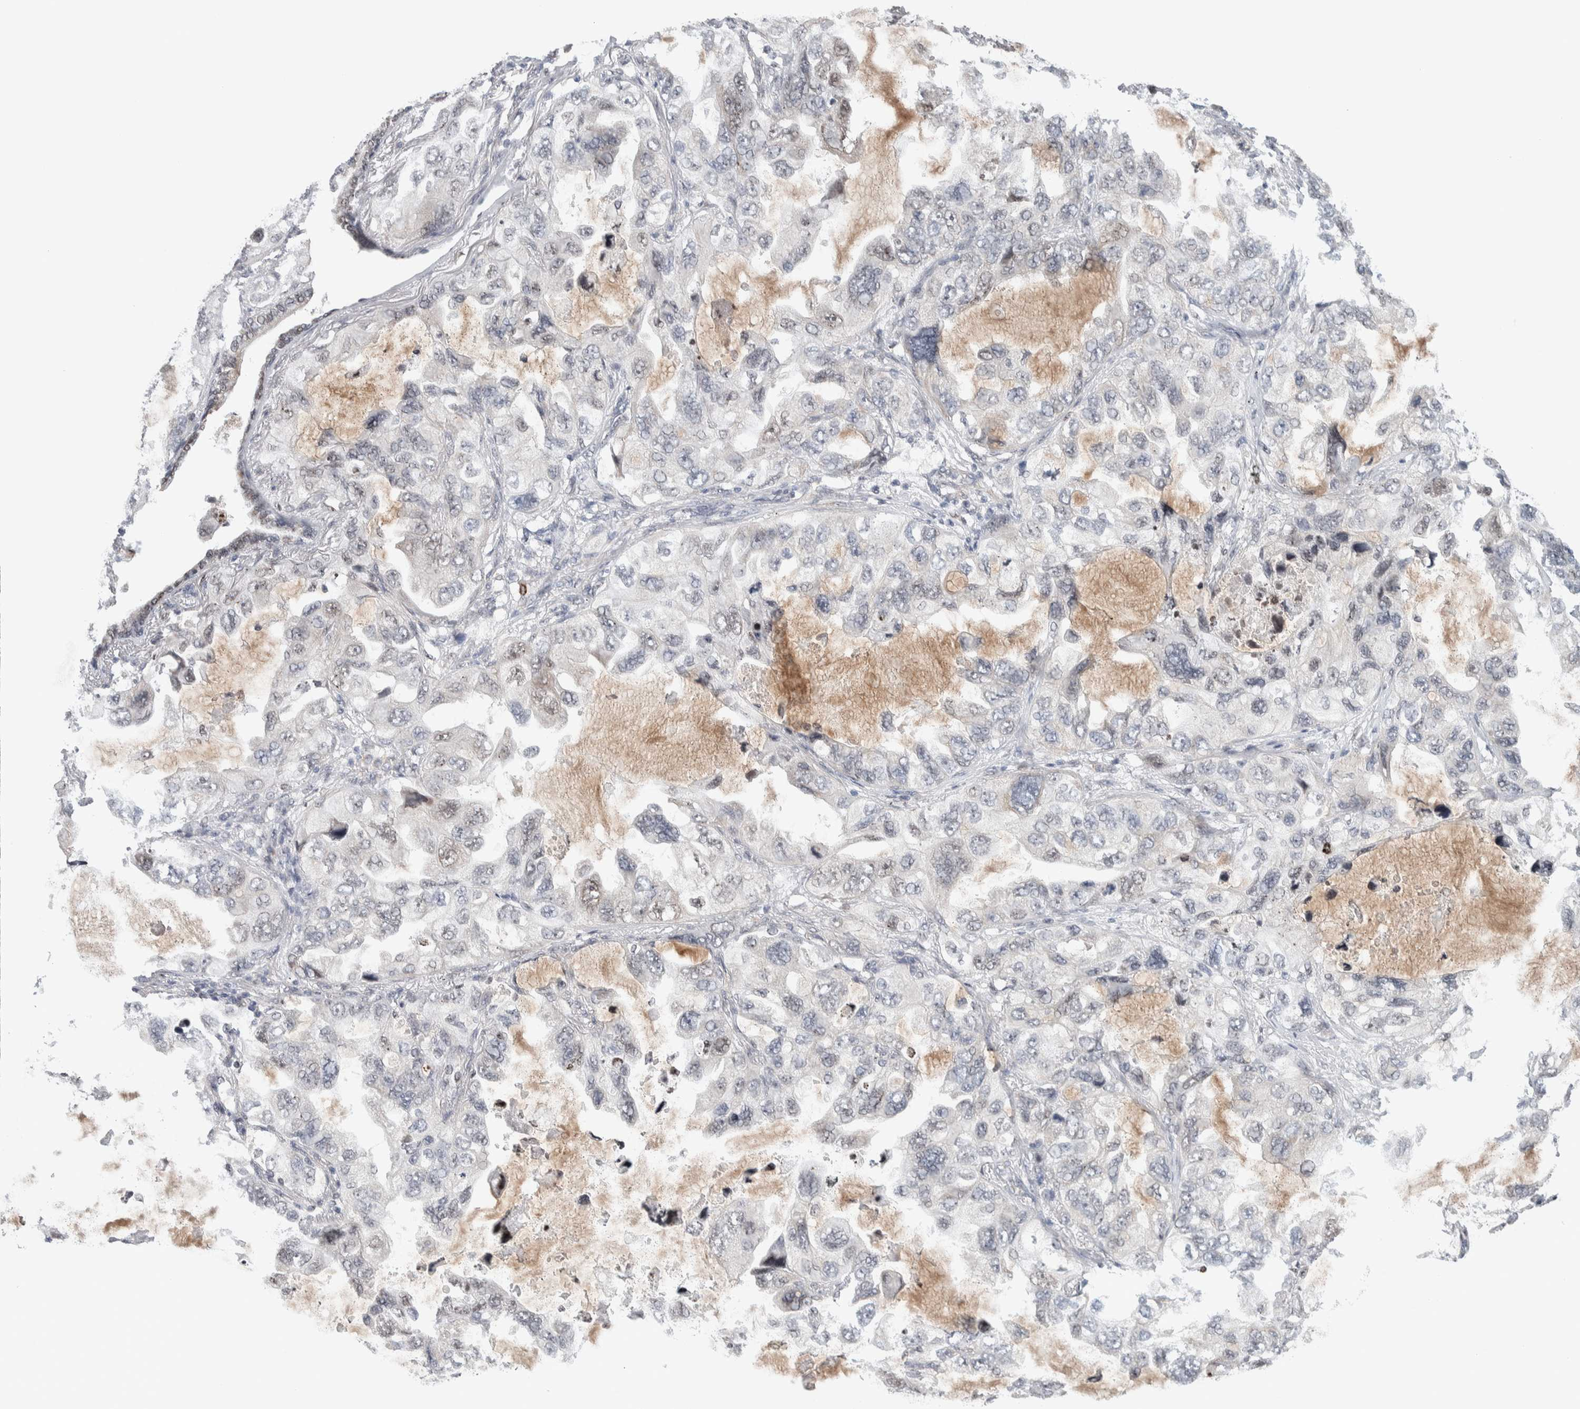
{"staining": {"intensity": "negative", "quantity": "none", "location": "none"}, "tissue": "lung cancer", "cell_type": "Tumor cells", "image_type": "cancer", "snomed": [{"axis": "morphology", "description": "Squamous cell carcinoma, NOS"}, {"axis": "topography", "description": "Lung"}], "caption": "A high-resolution micrograph shows immunohistochemistry (IHC) staining of lung cancer (squamous cell carcinoma), which exhibits no significant staining in tumor cells. (Immunohistochemistry, brightfield microscopy, high magnification).", "gene": "NEUROD1", "patient": {"sex": "female", "age": 73}}